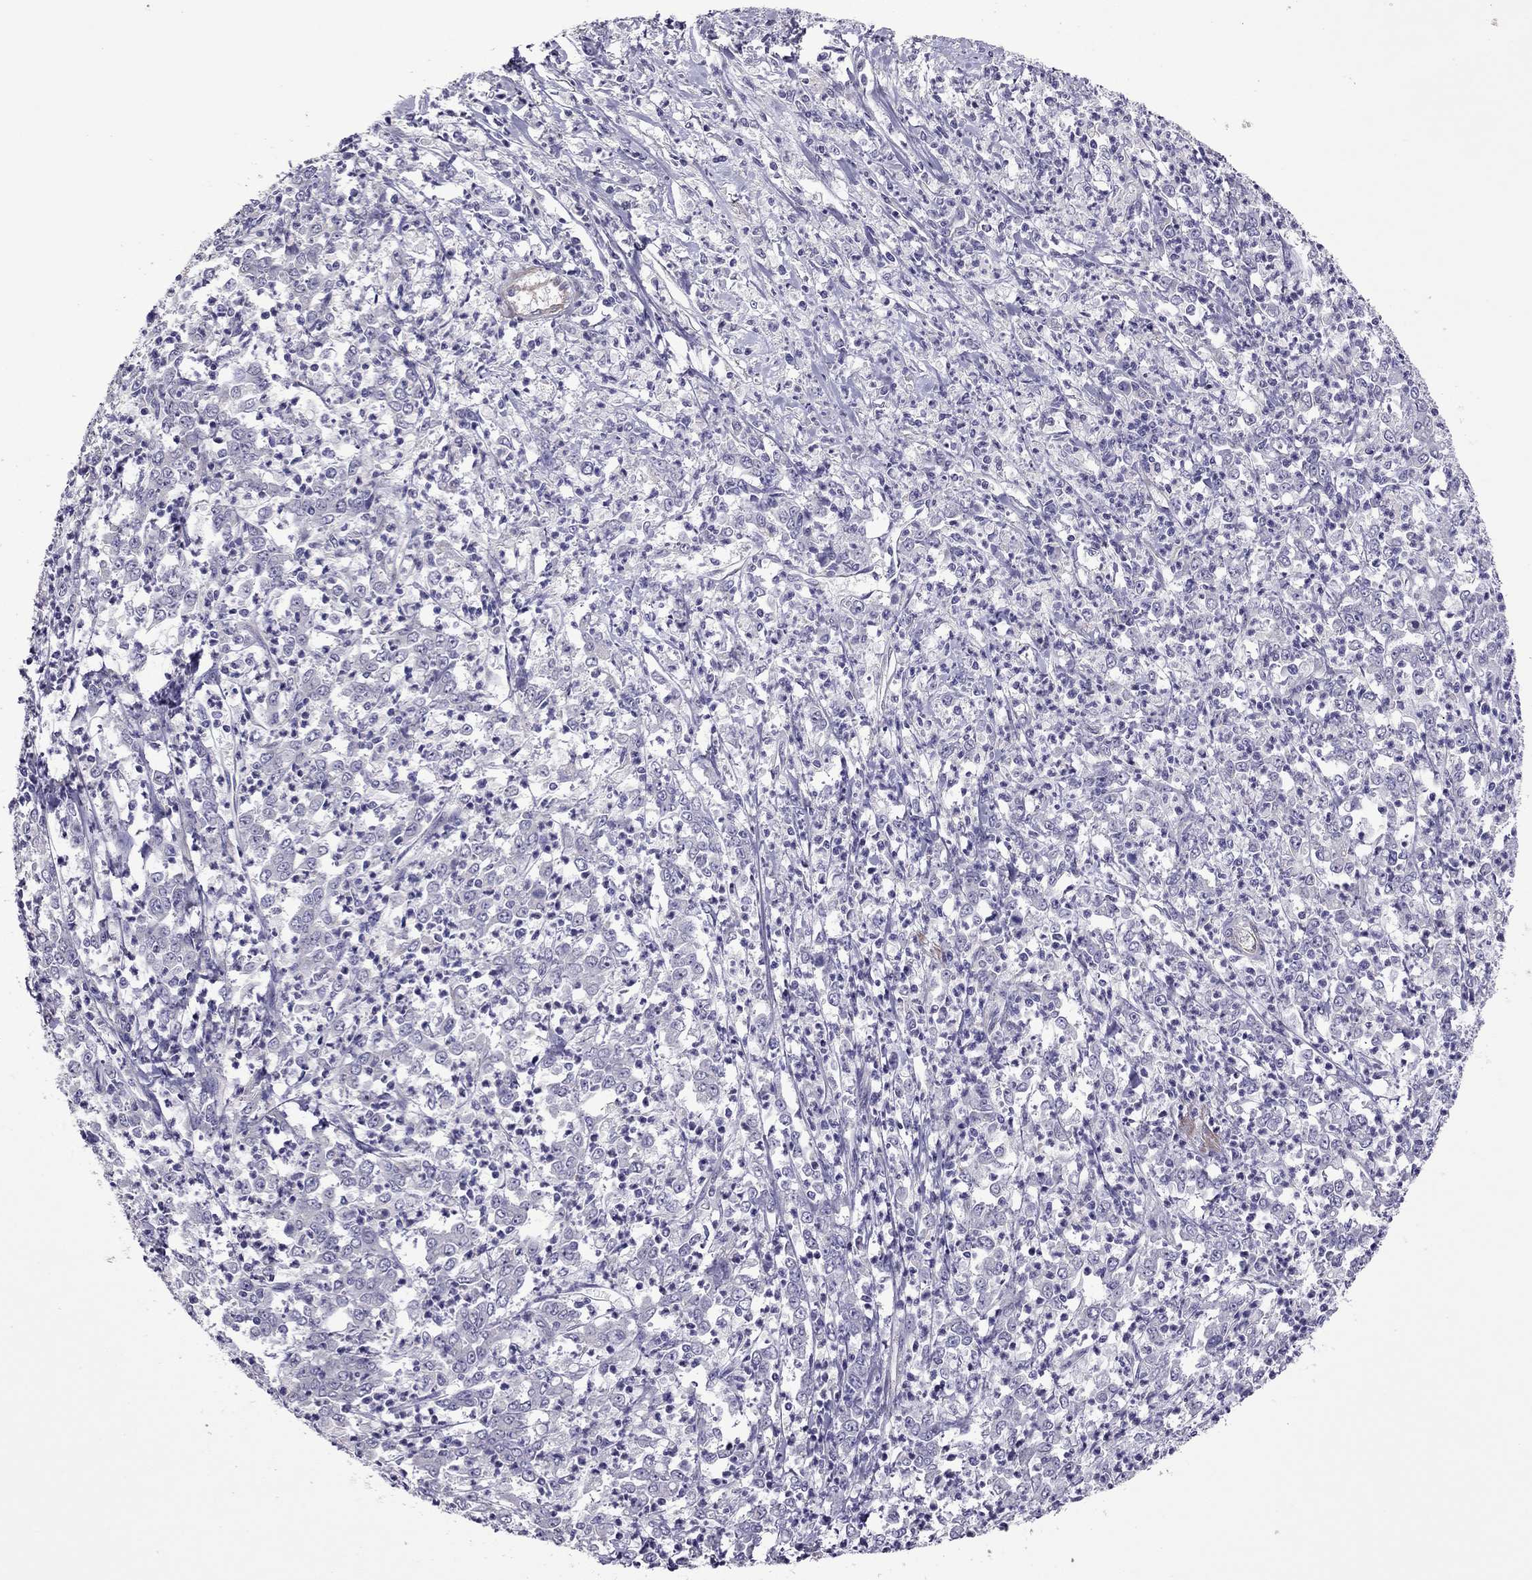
{"staining": {"intensity": "negative", "quantity": "none", "location": "none"}, "tissue": "stomach cancer", "cell_type": "Tumor cells", "image_type": "cancer", "snomed": [{"axis": "morphology", "description": "Adenocarcinoma, NOS"}, {"axis": "topography", "description": "Stomach, lower"}], "caption": "This is an immunohistochemistry image of stomach cancer. There is no expression in tumor cells.", "gene": "SLC16A8", "patient": {"sex": "female", "age": 71}}